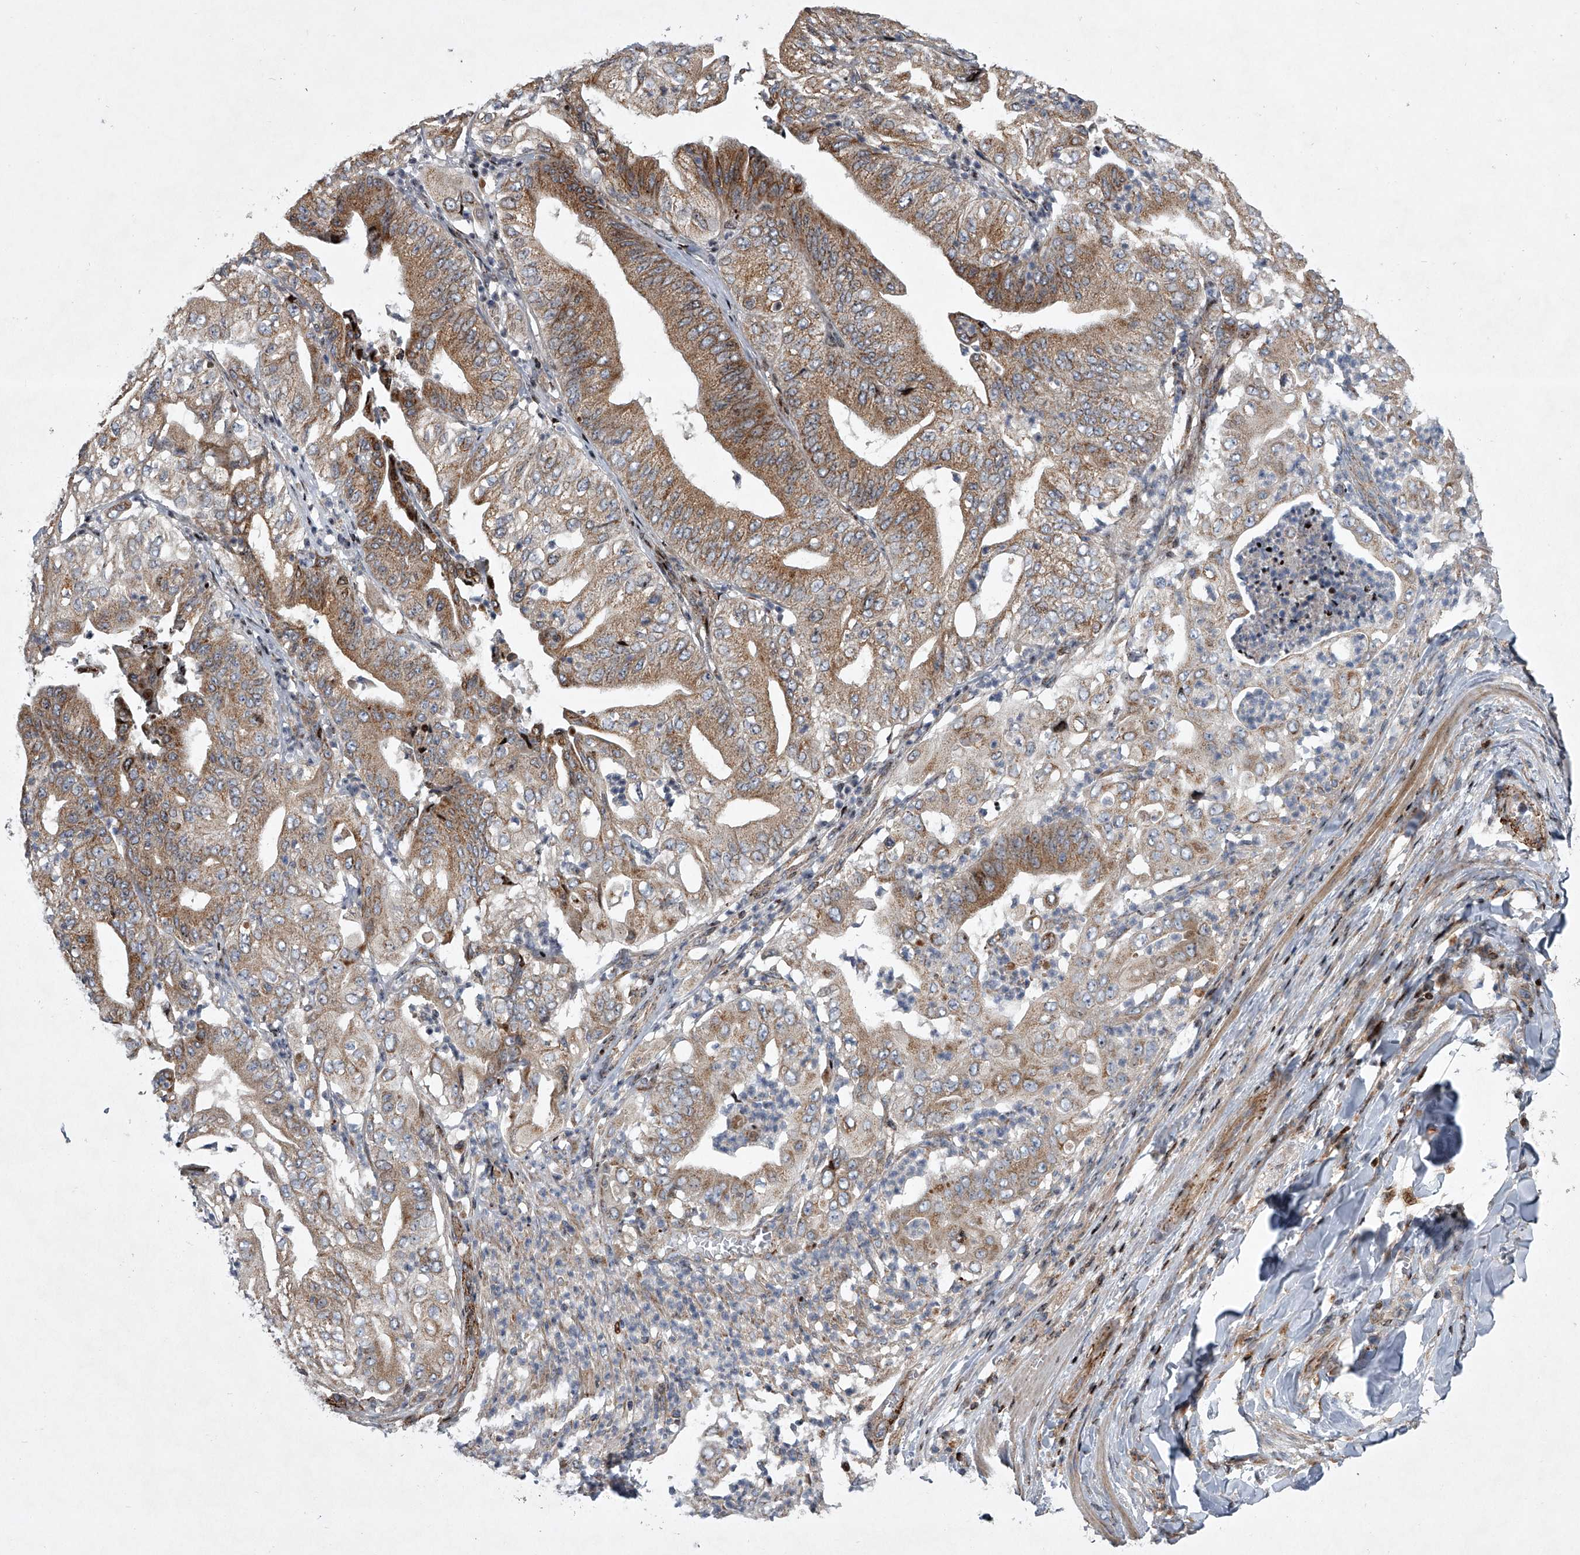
{"staining": {"intensity": "moderate", "quantity": ">75%", "location": "cytoplasmic/membranous,nuclear"}, "tissue": "pancreatic cancer", "cell_type": "Tumor cells", "image_type": "cancer", "snomed": [{"axis": "morphology", "description": "Adenocarcinoma, NOS"}, {"axis": "topography", "description": "Pancreas"}], "caption": "Brown immunohistochemical staining in pancreatic adenocarcinoma exhibits moderate cytoplasmic/membranous and nuclear expression in about >75% of tumor cells.", "gene": "STRADA", "patient": {"sex": "female", "age": 77}}